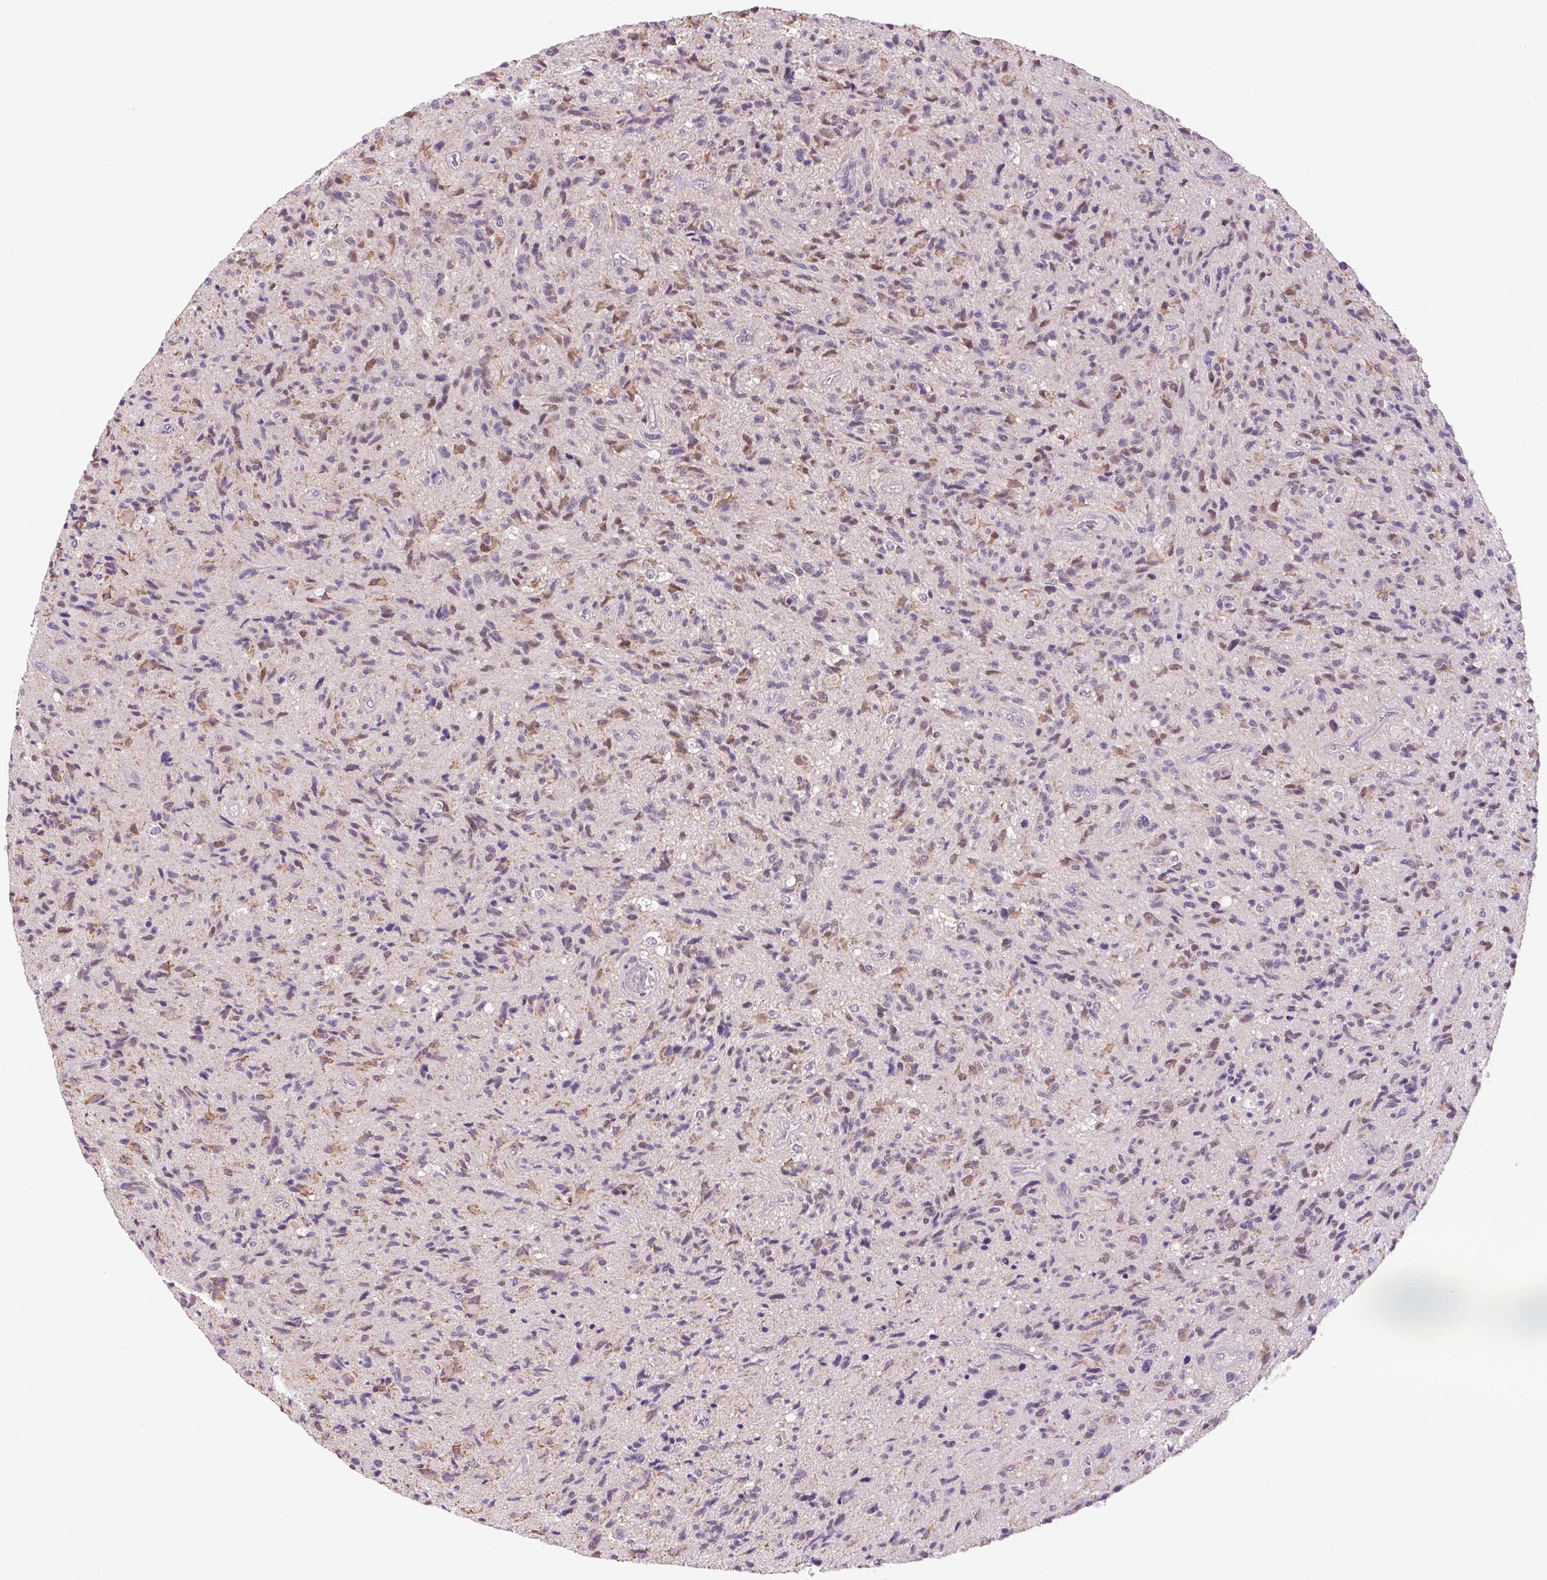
{"staining": {"intensity": "weak", "quantity": "<25%", "location": "cytoplasmic/membranous"}, "tissue": "glioma", "cell_type": "Tumor cells", "image_type": "cancer", "snomed": [{"axis": "morphology", "description": "Glioma, malignant, High grade"}, {"axis": "topography", "description": "Brain"}], "caption": "Immunohistochemistry of human glioma displays no staining in tumor cells.", "gene": "AKR1E2", "patient": {"sex": "male", "age": 54}}